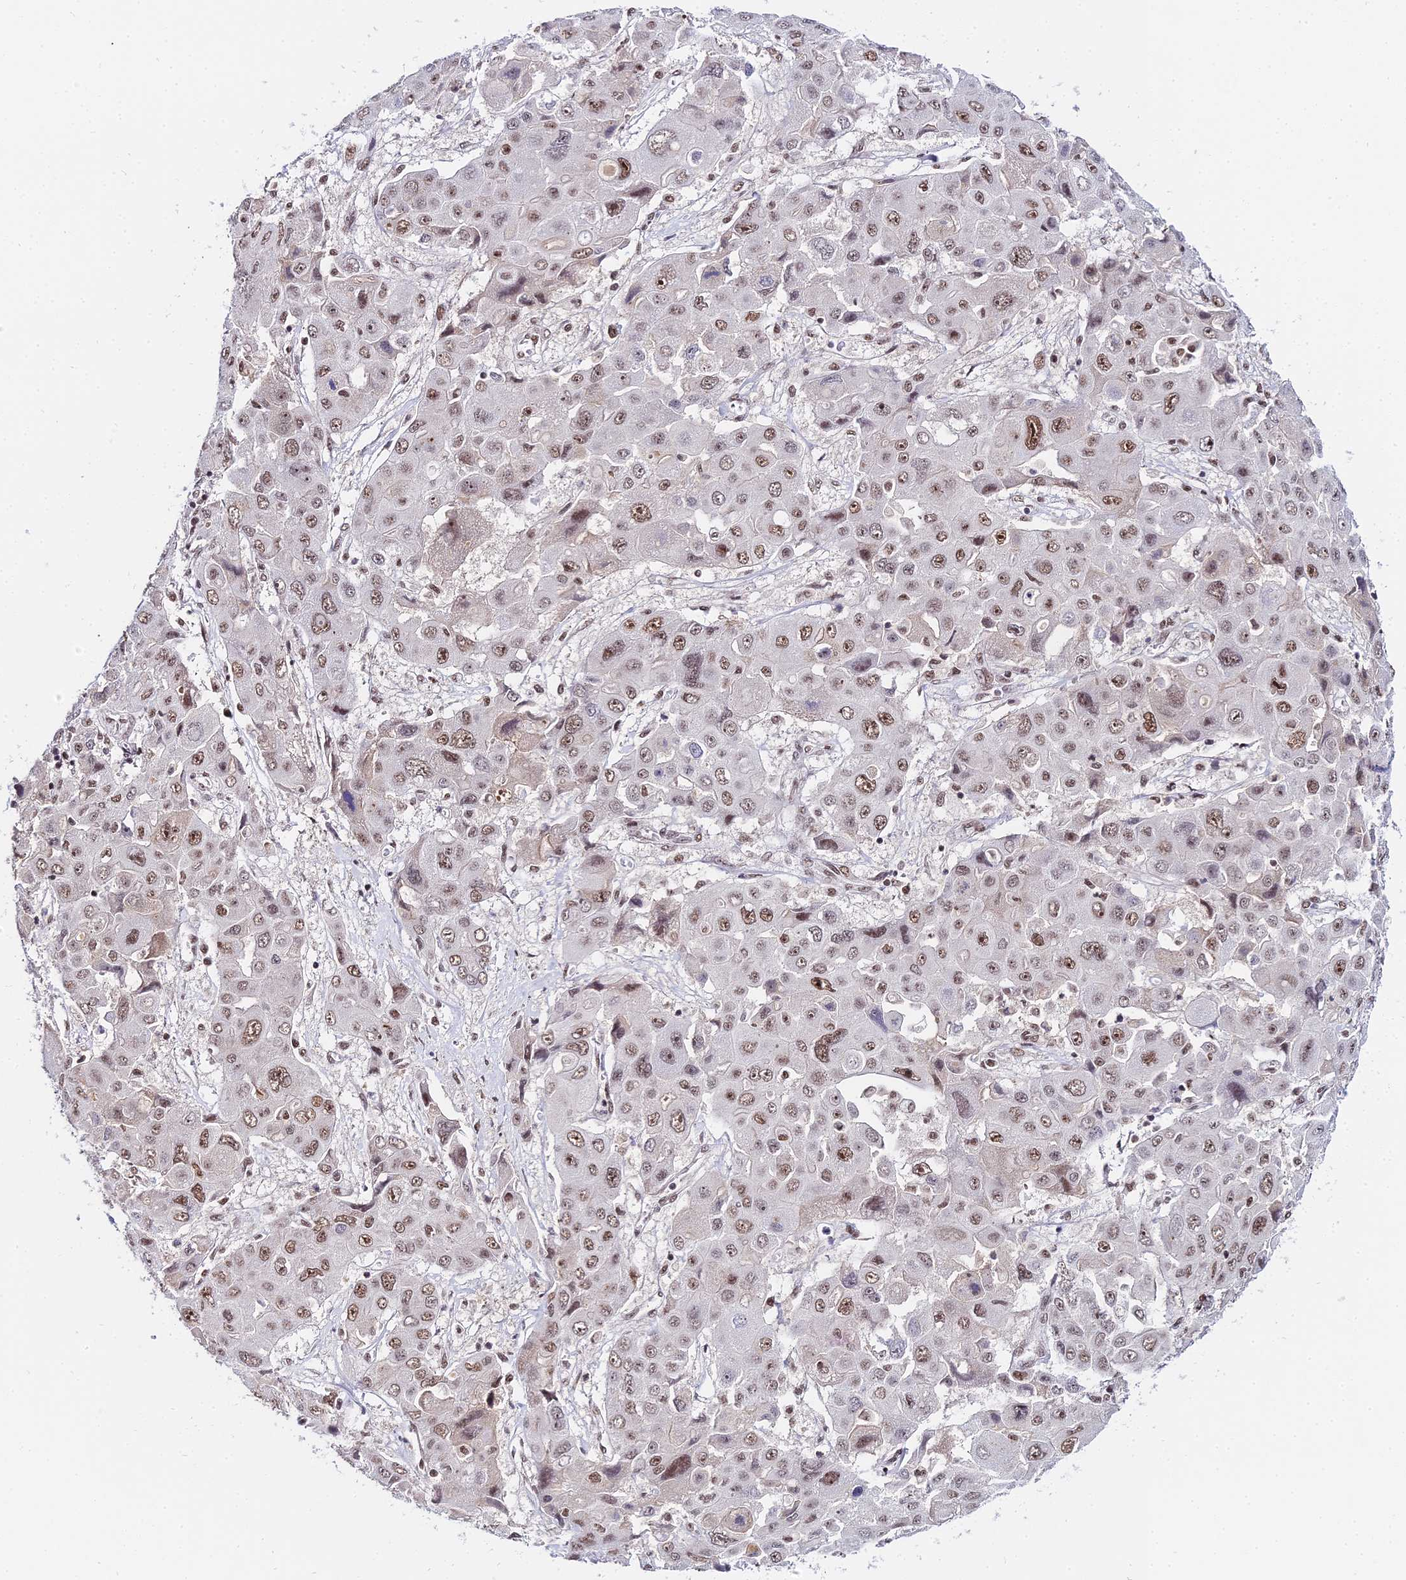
{"staining": {"intensity": "moderate", "quantity": ">75%", "location": "nuclear"}, "tissue": "liver cancer", "cell_type": "Tumor cells", "image_type": "cancer", "snomed": [{"axis": "morphology", "description": "Cholangiocarcinoma"}, {"axis": "topography", "description": "Liver"}], "caption": "Tumor cells show medium levels of moderate nuclear staining in about >75% of cells in cholangiocarcinoma (liver).", "gene": "EXOSC3", "patient": {"sex": "male", "age": 67}}